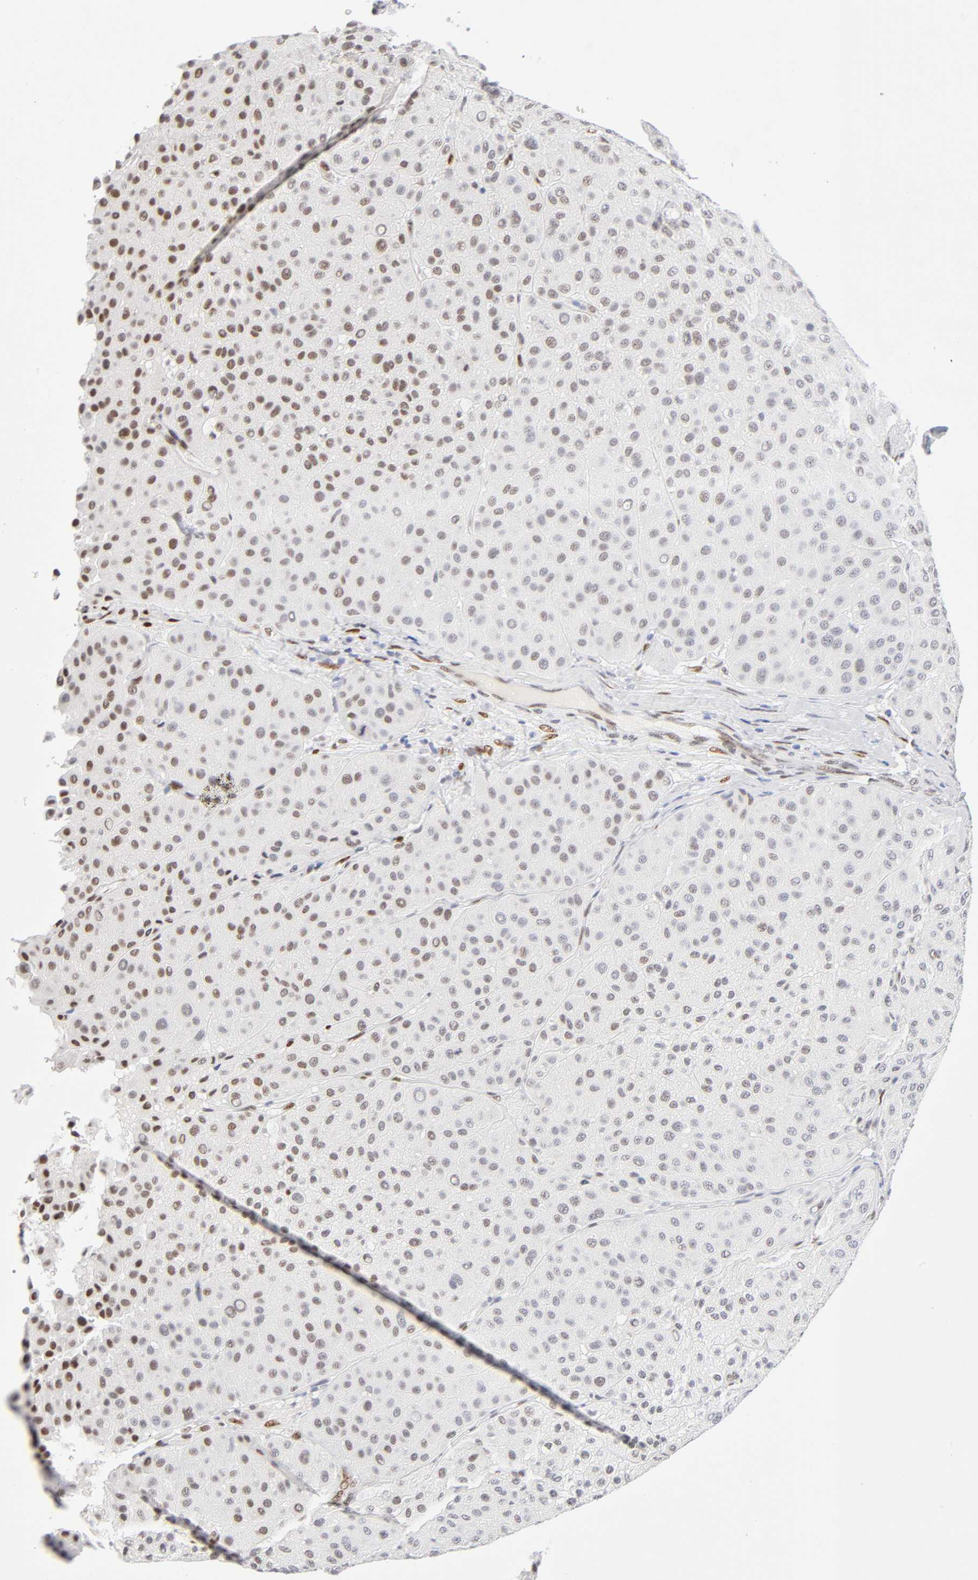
{"staining": {"intensity": "moderate", "quantity": "25%-75%", "location": "nuclear"}, "tissue": "melanoma", "cell_type": "Tumor cells", "image_type": "cancer", "snomed": [{"axis": "morphology", "description": "Normal tissue, NOS"}, {"axis": "morphology", "description": "Malignant melanoma, Metastatic site"}, {"axis": "topography", "description": "Skin"}], "caption": "Protein expression analysis of human melanoma reveals moderate nuclear positivity in about 25%-75% of tumor cells.", "gene": "NFIC", "patient": {"sex": "male", "age": 41}}